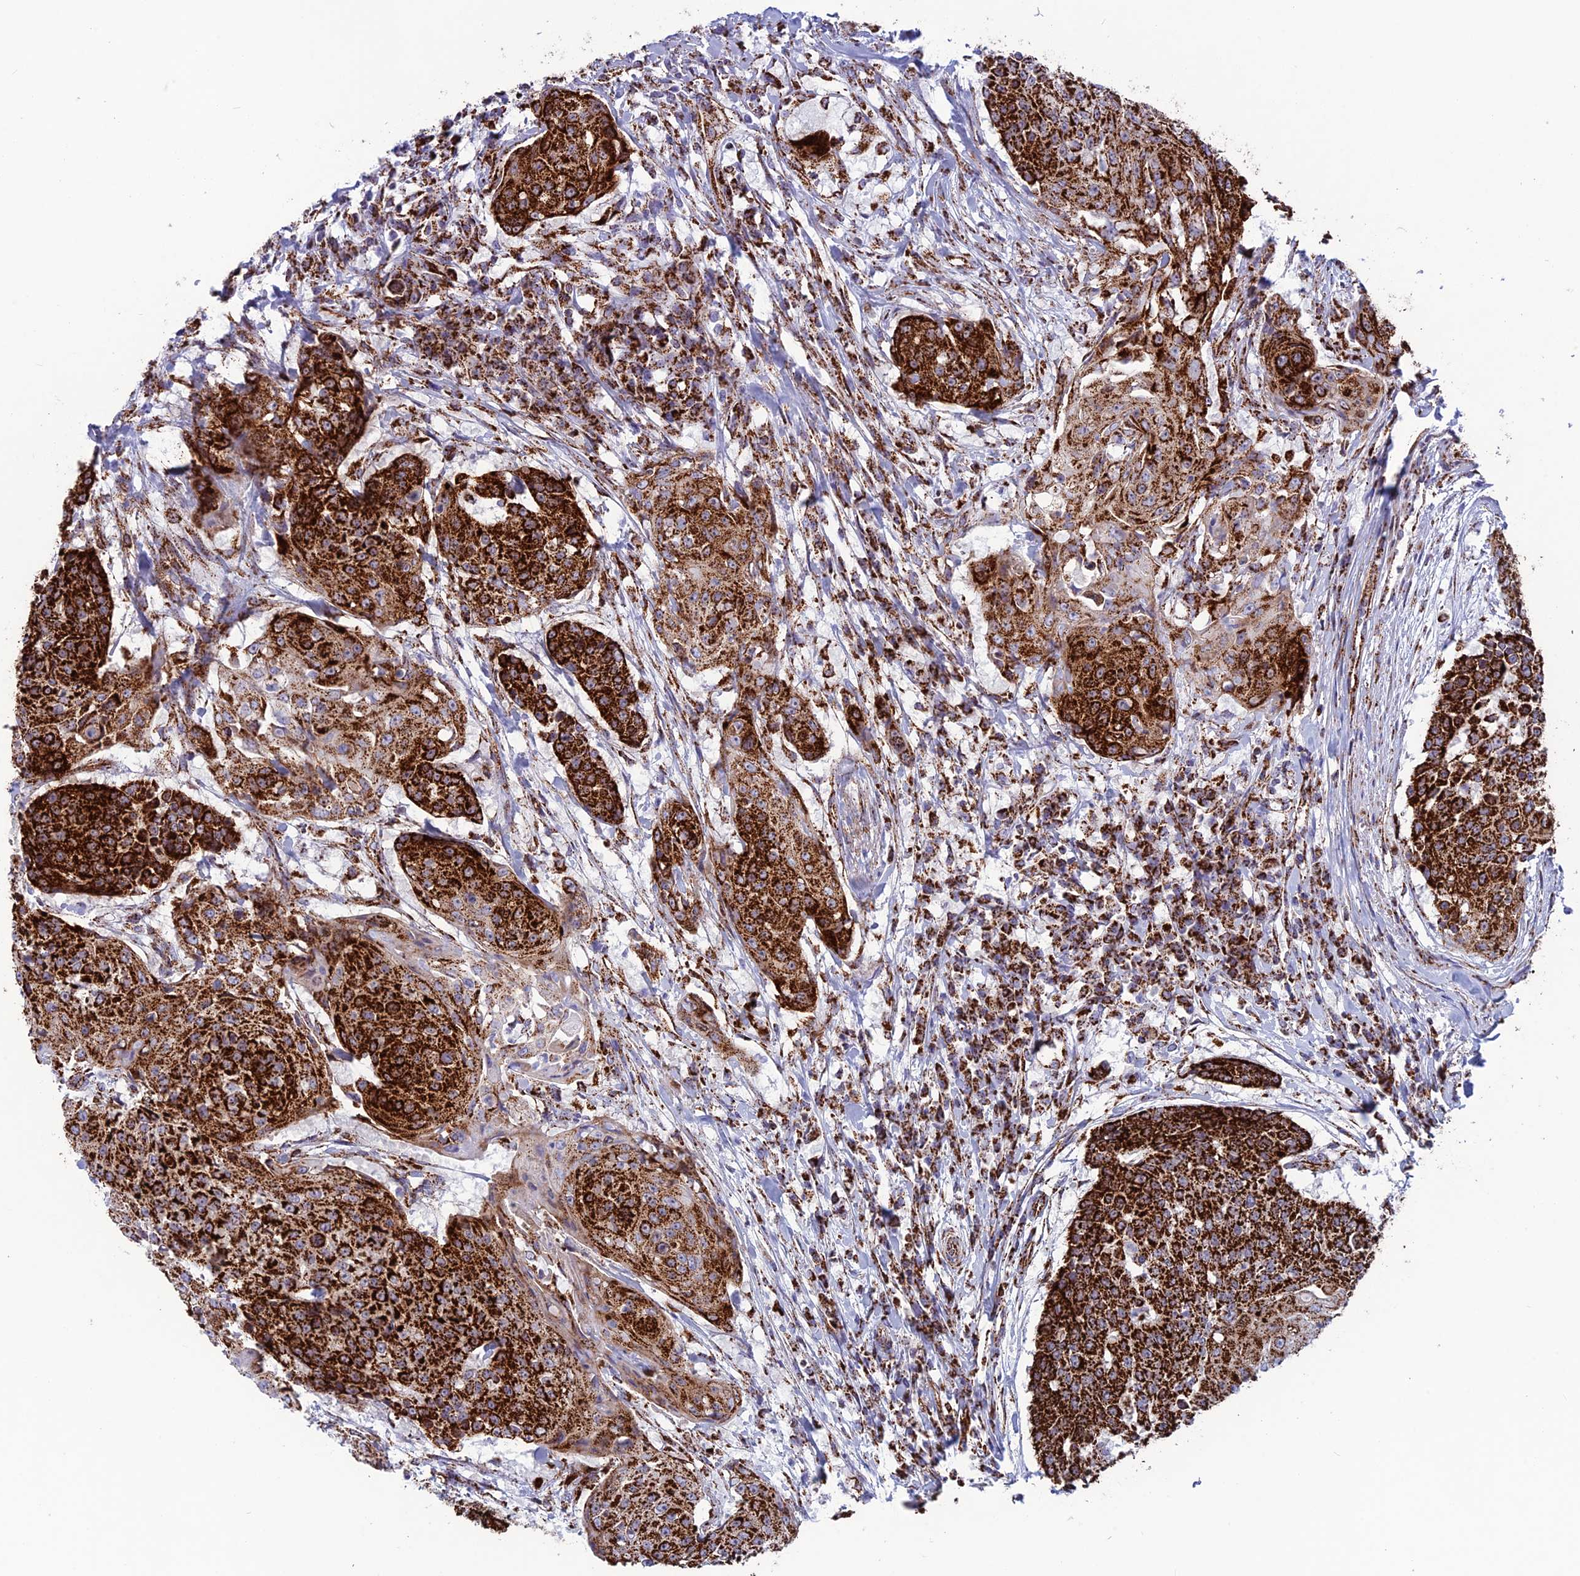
{"staining": {"intensity": "strong", "quantity": ">75%", "location": "cytoplasmic/membranous"}, "tissue": "urothelial cancer", "cell_type": "Tumor cells", "image_type": "cancer", "snomed": [{"axis": "morphology", "description": "Urothelial carcinoma, High grade"}, {"axis": "topography", "description": "Urinary bladder"}], "caption": "Protein analysis of urothelial cancer tissue shows strong cytoplasmic/membranous expression in approximately >75% of tumor cells. Nuclei are stained in blue.", "gene": "MRPS18B", "patient": {"sex": "female", "age": 63}}